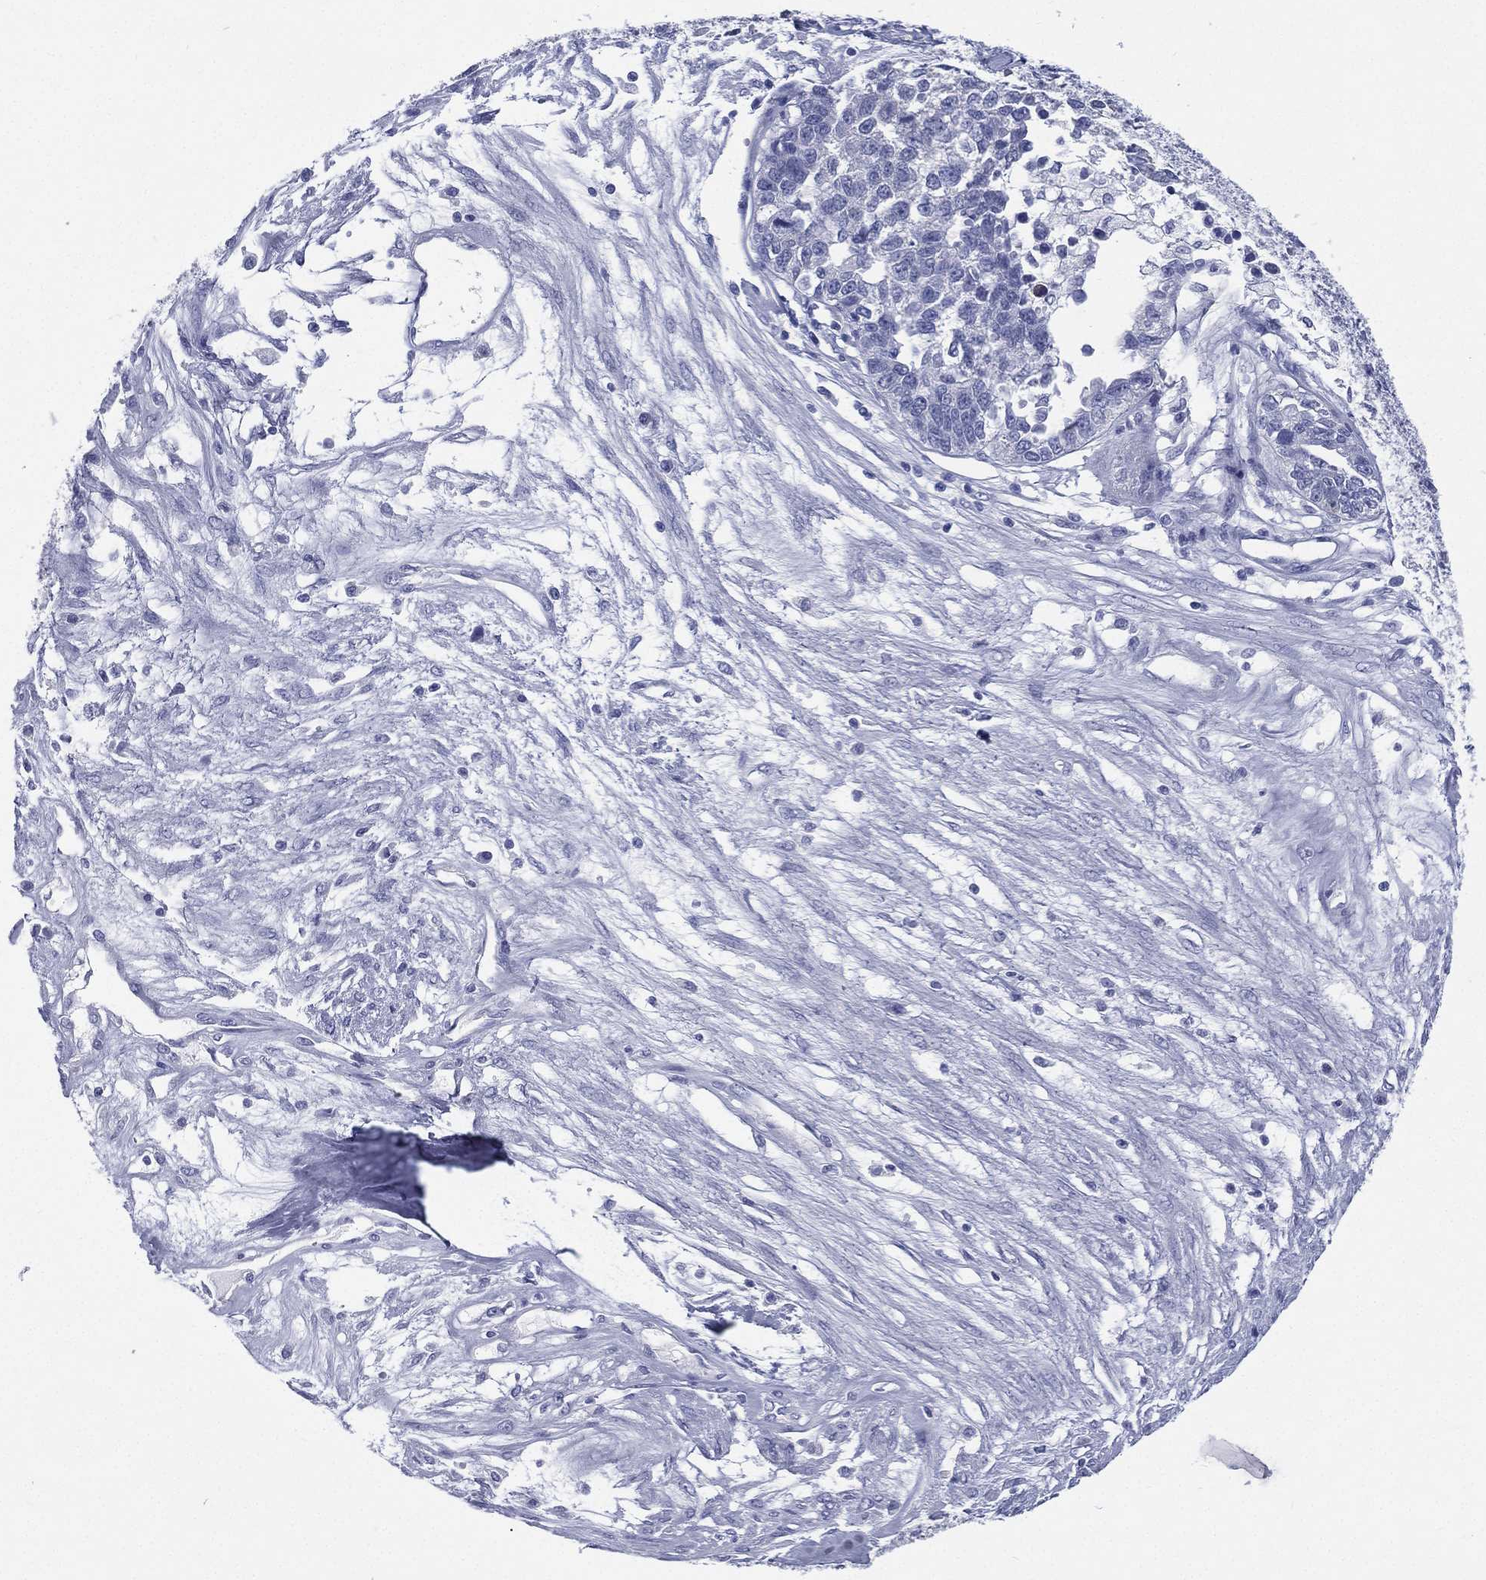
{"staining": {"intensity": "moderate", "quantity": "<25%", "location": "cytoplasmic/membranous"}, "tissue": "ovarian cancer", "cell_type": "Tumor cells", "image_type": "cancer", "snomed": [{"axis": "morphology", "description": "Cystadenocarcinoma, serous, NOS"}, {"axis": "topography", "description": "Ovary"}], "caption": "Moderate cytoplasmic/membranous protein staining is identified in about <25% of tumor cells in ovarian serous cystadenocarcinoma. (DAB IHC, brown staining for protein, blue staining for nuclei).", "gene": "RSPH4A", "patient": {"sex": "female", "age": 87}}